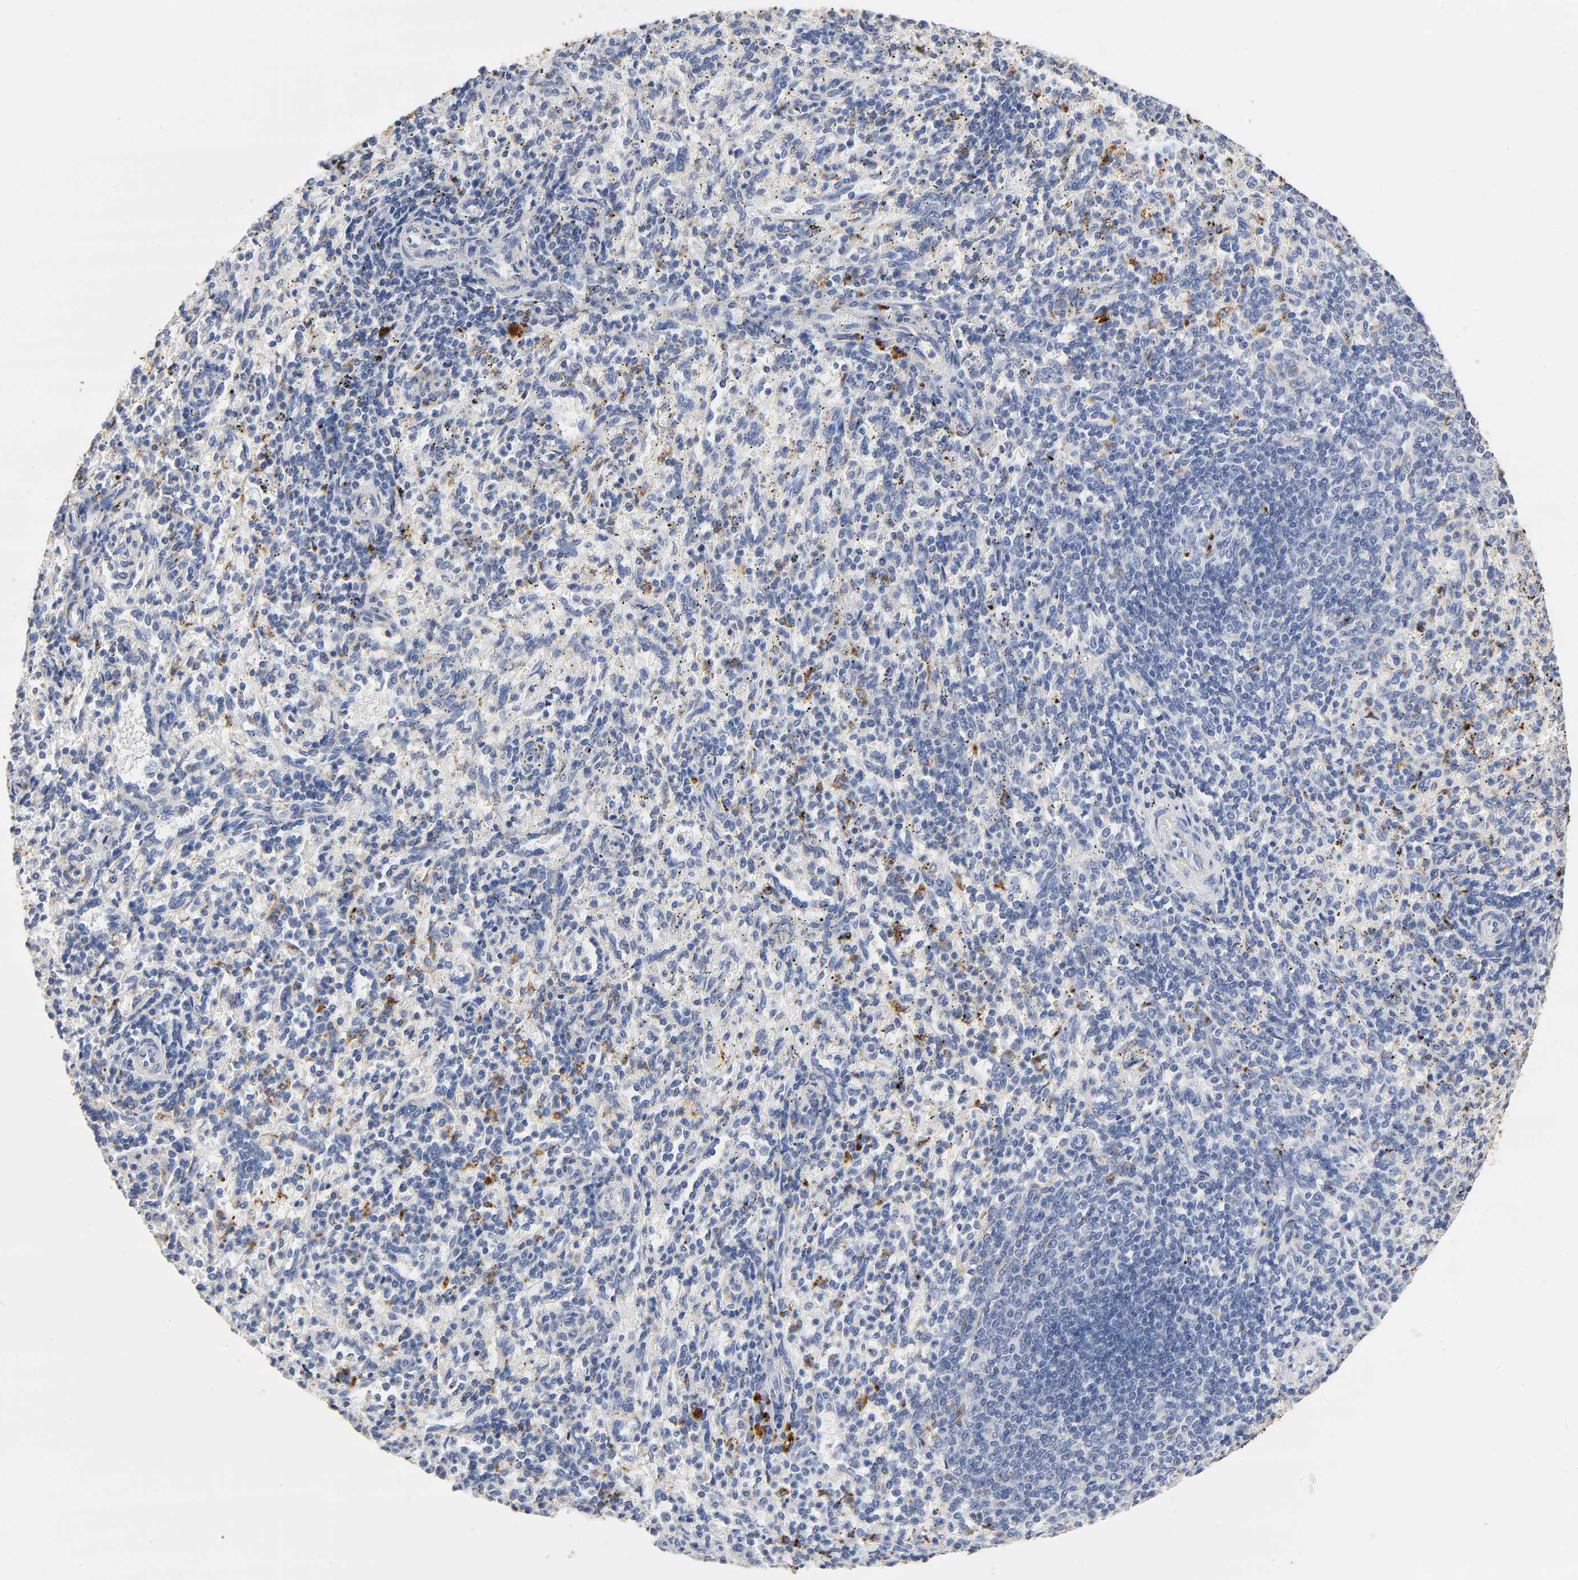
{"staining": {"intensity": "negative", "quantity": "none", "location": "none"}, "tissue": "spleen", "cell_type": "Cells in red pulp", "image_type": "normal", "snomed": [{"axis": "morphology", "description": "Normal tissue, NOS"}, {"axis": "topography", "description": "Spleen"}], "caption": "The photomicrograph reveals no significant expression in cells in red pulp of spleen. (DAB (3,3'-diaminobenzidine) immunohistochemistry visualized using brightfield microscopy, high magnification).", "gene": "PLP1", "patient": {"sex": "female", "age": 10}}